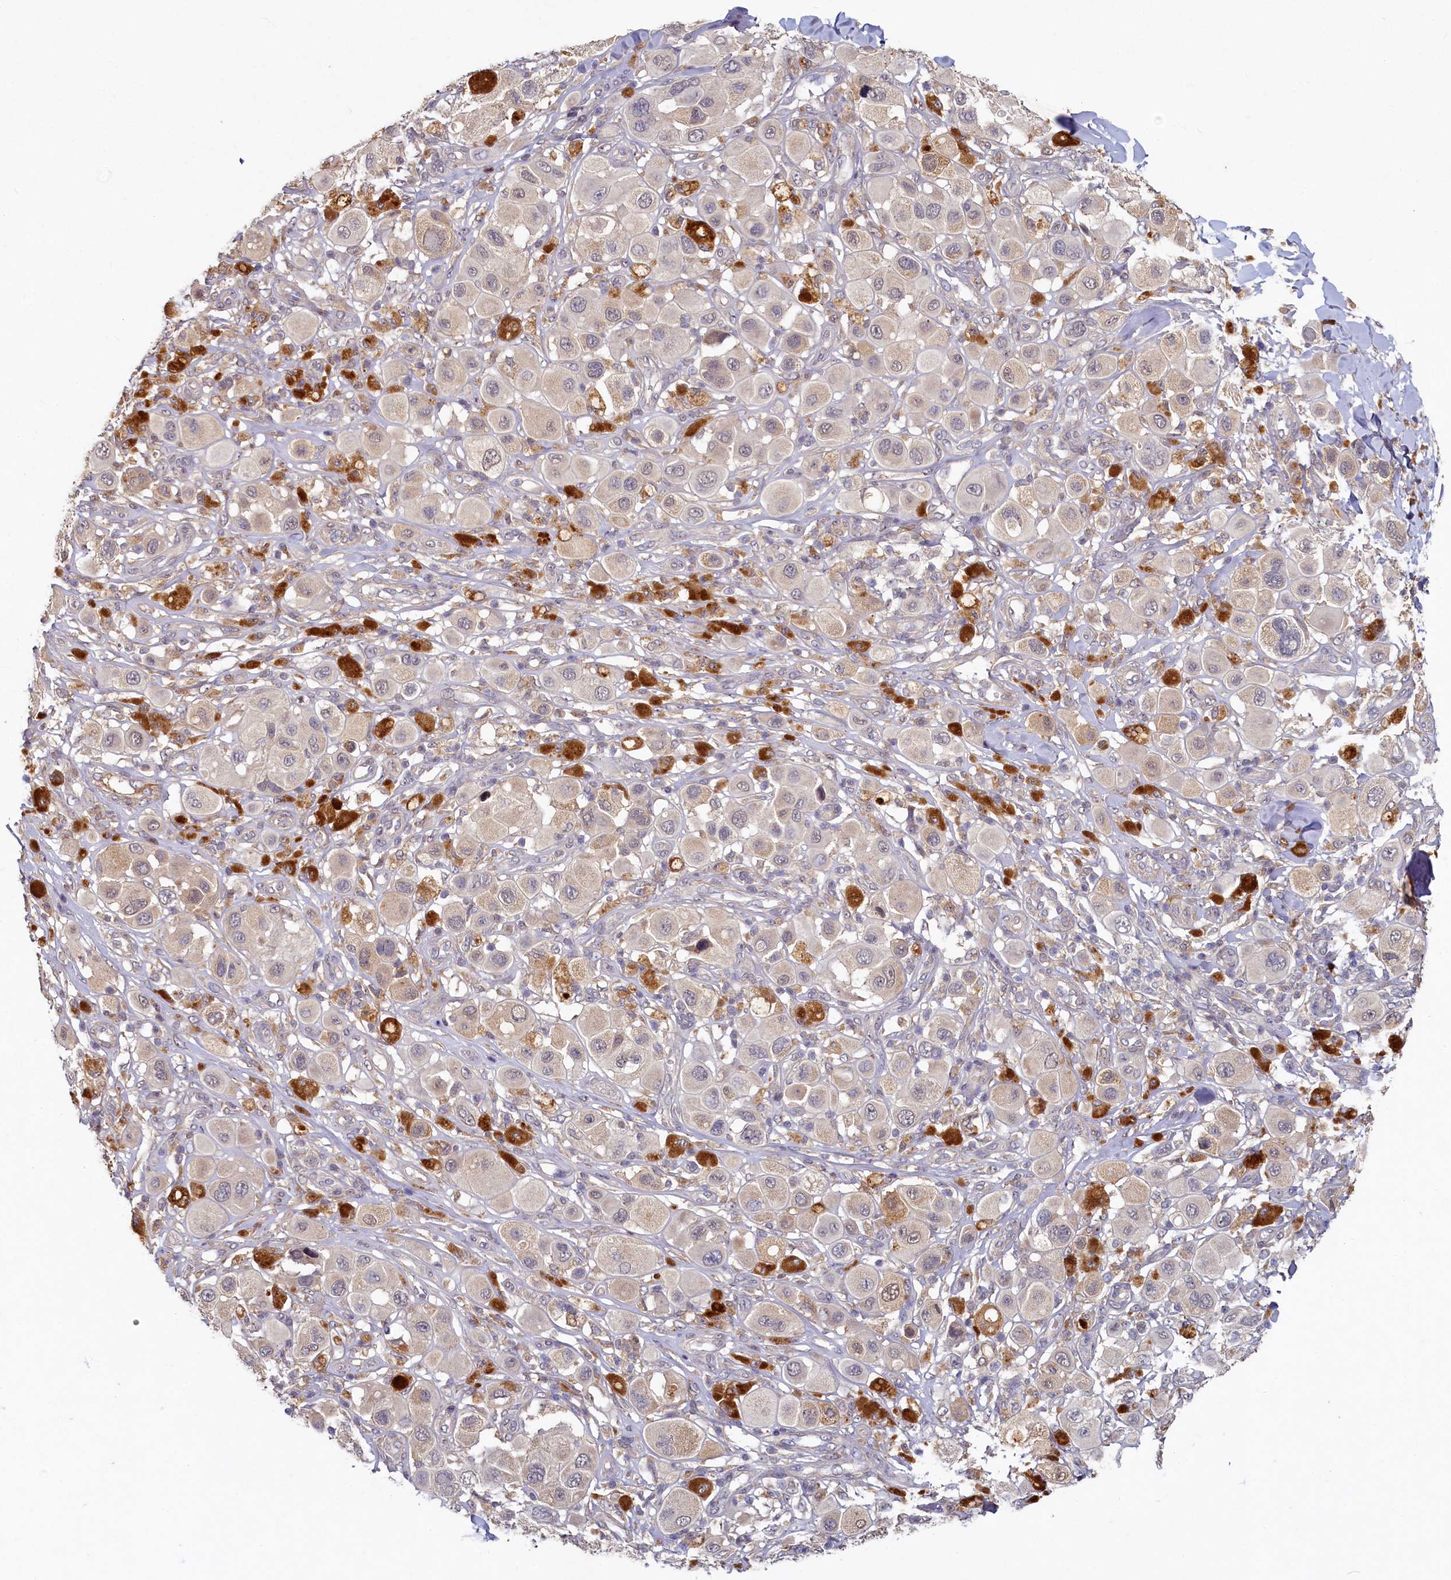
{"staining": {"intensity": "negative", "quantity": "none", "location": "none"}, "tissue": "melanoma", "cell_type": "Tumor cells", "image_type": "cancer", "snomed": [{"axis": "morphology", "description": "Malignant melanoma, Metastatic site"}, {"axis": "topography", "description": "Skin"}], "caption": "Tumor cells are negative for brown protein staining in malignant melanoma (metastatic site). (Brightfield microscopy of DAB (3,3'-diaminobenzidine) IHC at high magnification).", "gene": "HERC3", "patient": {"sex": "male", "age": 41}}